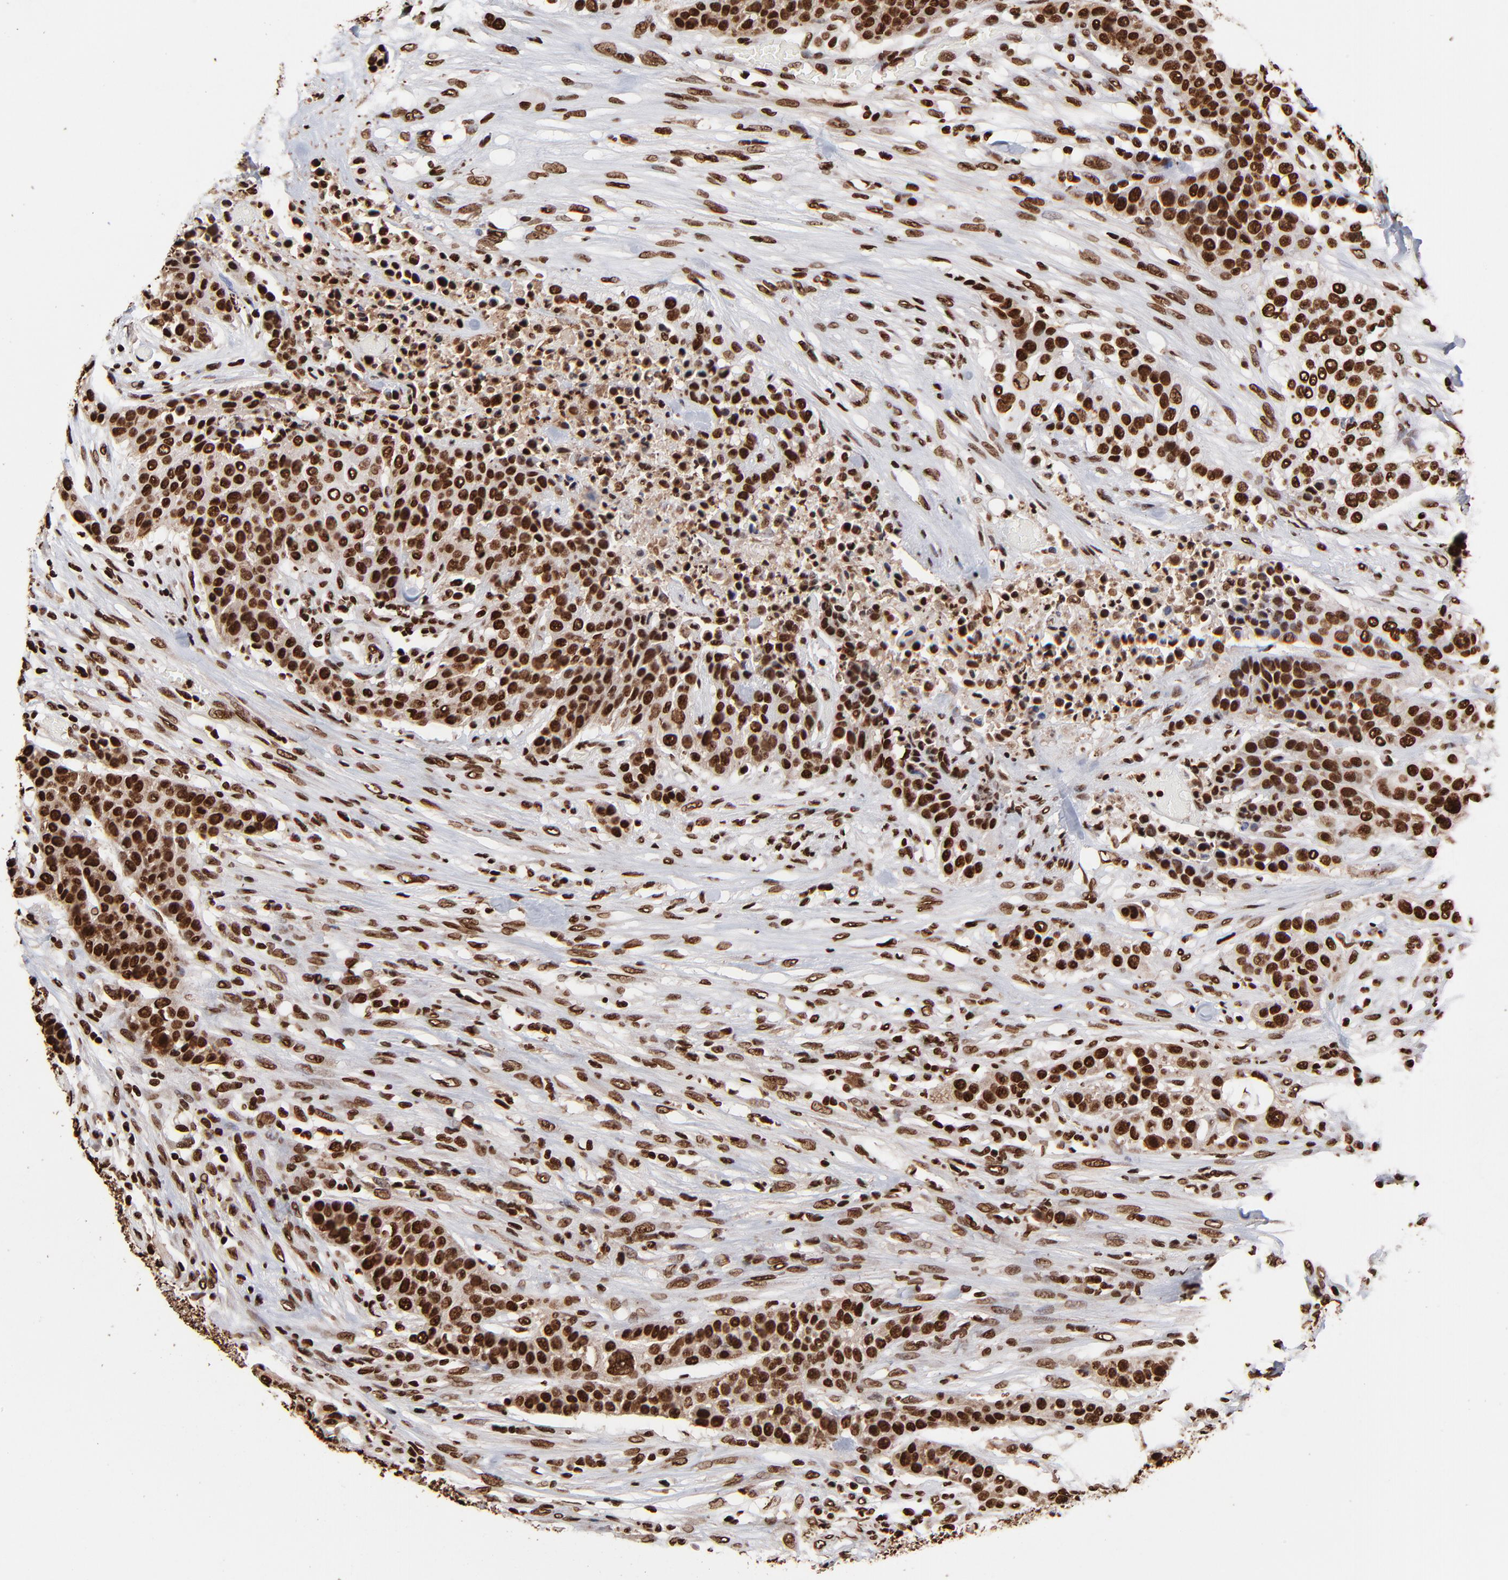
{"staining": {"intensity": "strong", "quantity": ">75%", "location": "nuclear"}, "tissue": "urothelial cancer", "cell_type": "Tumor cells", "image_type": "cancer", "snomed": [{"axis": "morphology", "description": "Urothelial carcinoma, High grade"}, {"axis": "topography", "description": "Urinary bladder"}], "caption": "Immunohistochemical staining of human urothelial cancer exhibits high levels of strong nuclear protein staining in about >75% of tumor cells. The staining is performed using DAB (3,3'-diaminobenzidine) brown chromogen to label protein expression. The nuclei are counter-stained blue using hematoxylin.", "gene": "ZNF544", "patient": {"sex": "male", "age": 74}}